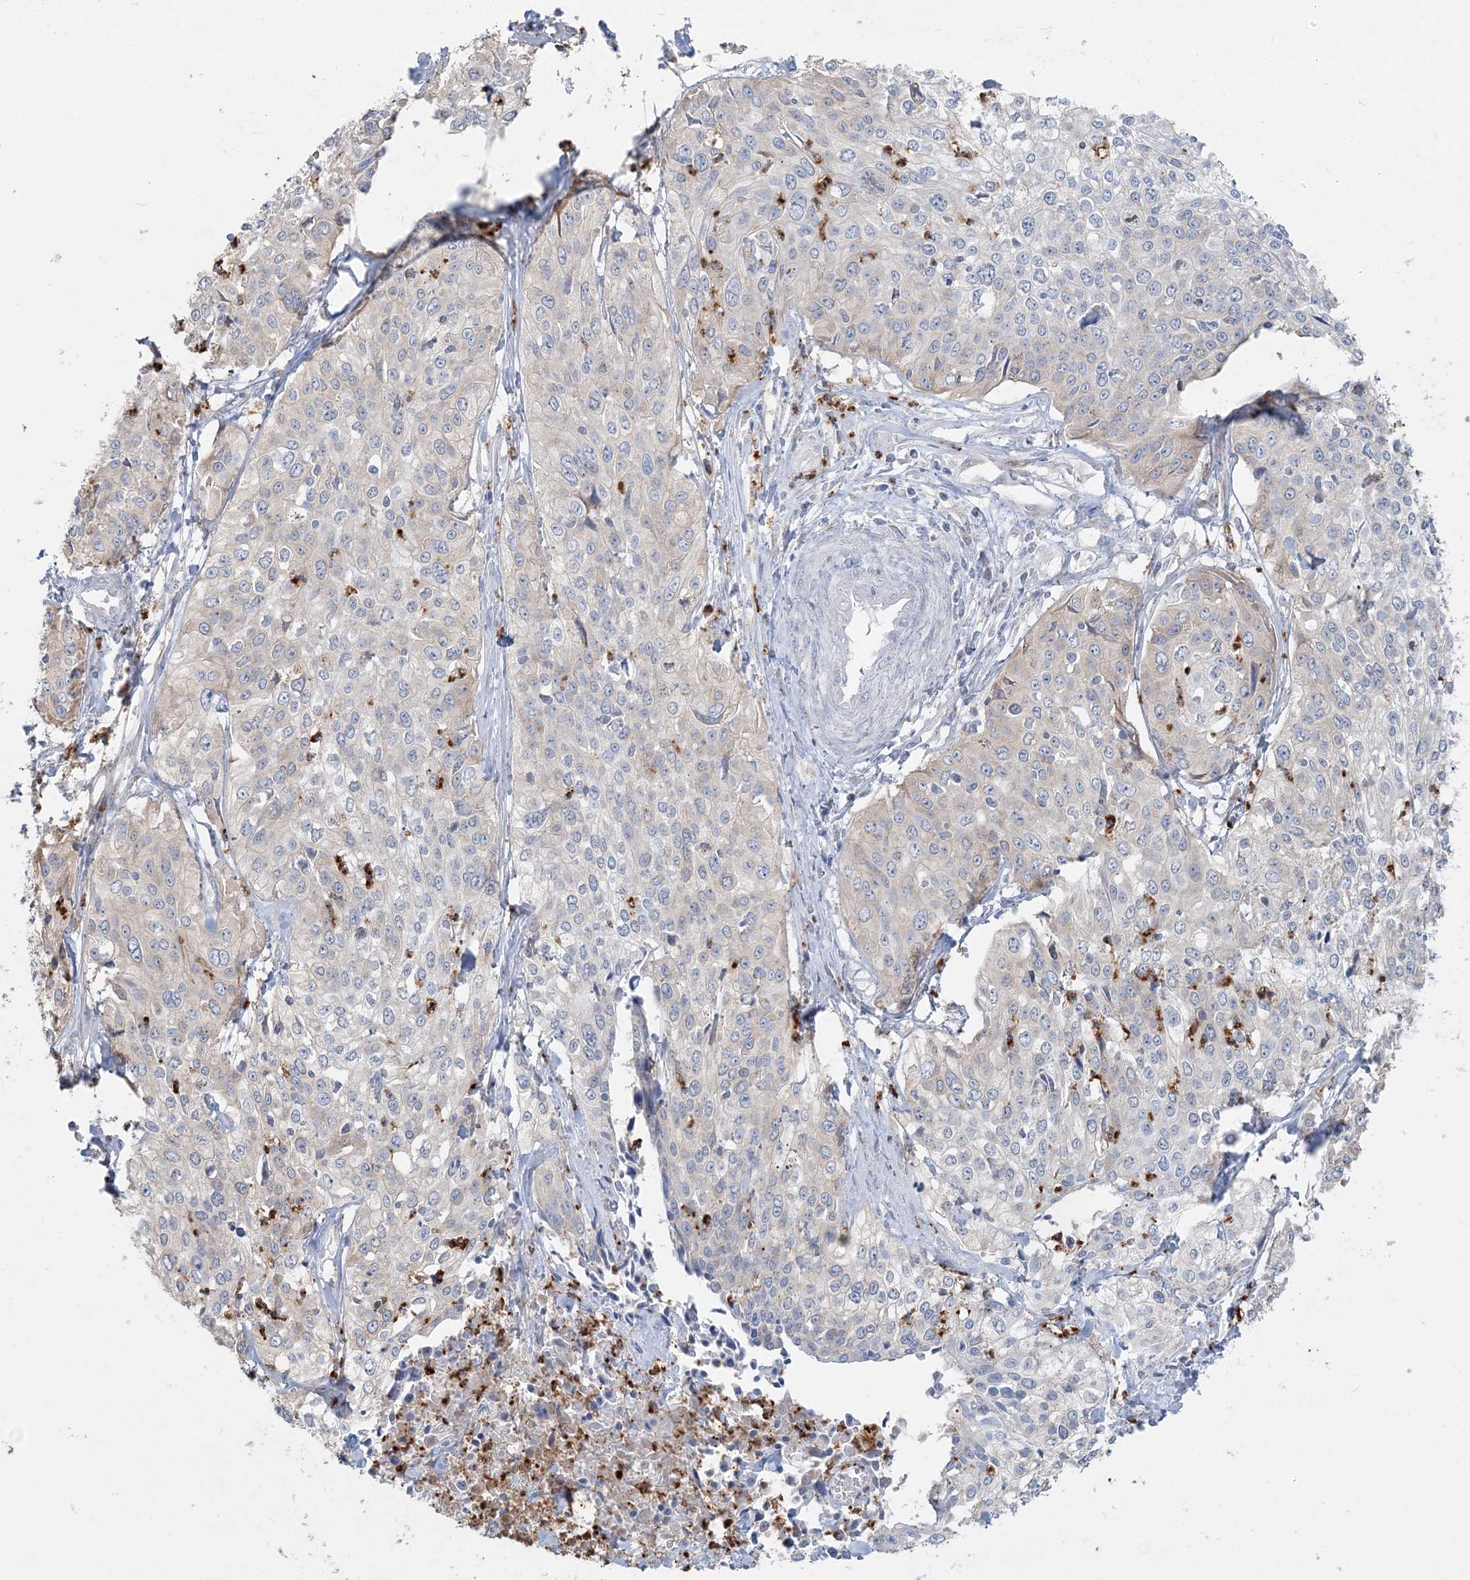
{"staining": {"intensity": "negative", "quantity": "none", "location": "none"}, "tissue": "cervical cancer", "cell_type": "Tumor cells", "image_type": "cancer", "snomed": [{"axis": "morphology", "description": "Squamous cell carcinoma, NOS"}, {"axis": "topography", "description": "Cervix"}], "caption": "A photomicrograph of human squamous cell carcinoma (cervical) is negative for staining in tumor cells.", "gene": "CCNJ", "patient": {"sex": "female", "age": 31}}